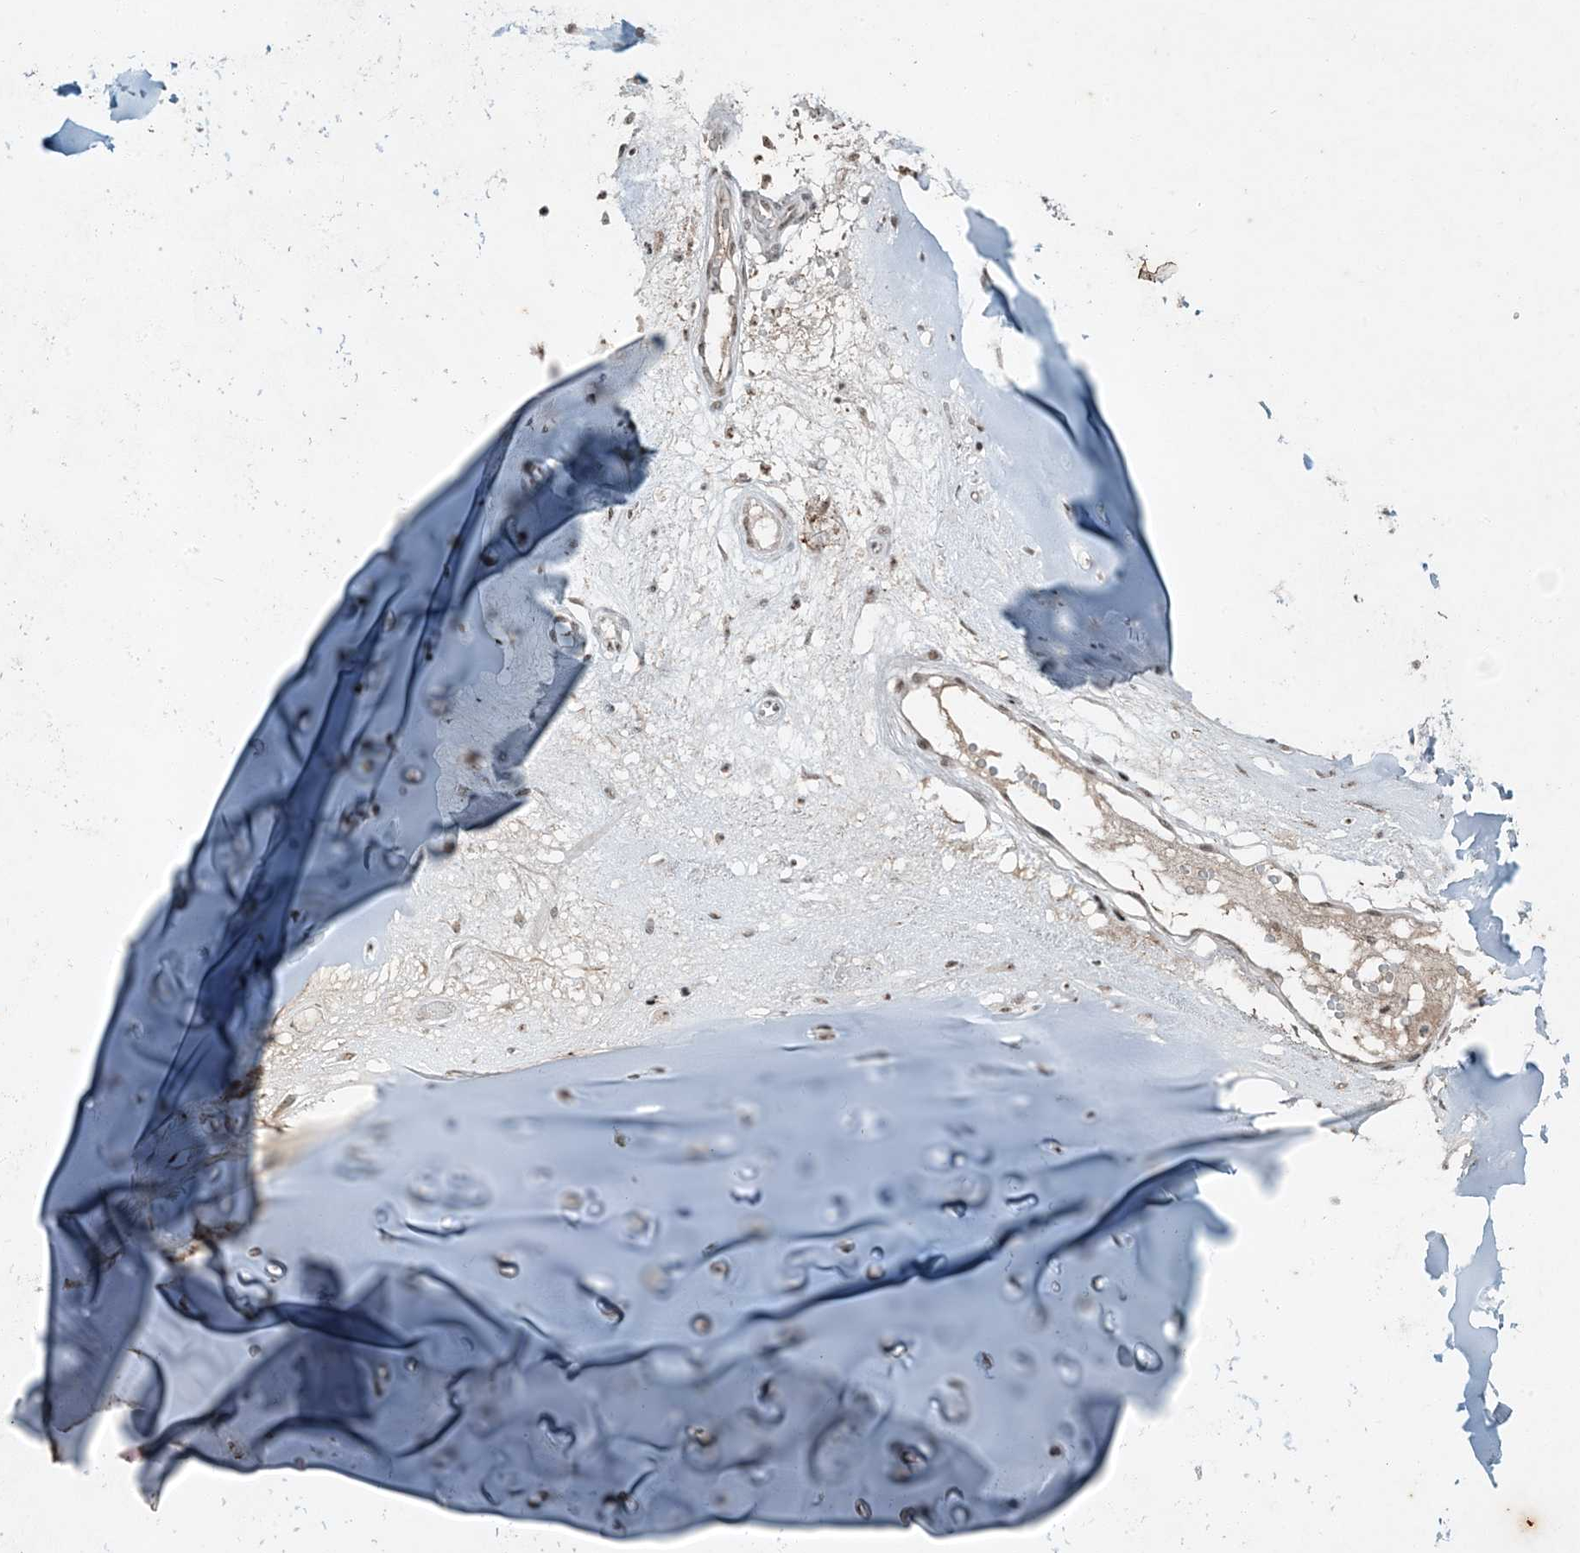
{"staining": {"intensity": "weak", "quantity": "25%-75%", "location": "cytoplasmic/membranous"}, "tissue": "adipose tissue", "cell_type": "Adipocytes", "image_type": "normal", "snomed": [{"axis": "morphology", "description": "Normal tissue, NOS"}, {"axis": "morphology", "description": "Basal cell carcinoma"}, {"axis": "topography", "description": "Cartilage tissue"}, {"axis": "topography", "description": "Nasopharynx"}, {"axis": "topography", "description": "Oral tissue"}], "caption": "High-magnification brightfield microscopy of unremarkable adipose tissue stained with DAB (brown) and counterstained with hematoxylin (blue). adipocytes exhibit weak cytoplasmic/membranous positivity is seen in approximately25%-75% of cells.", "gene": "TADA2B", "patient": {"sex": "female", "age": 77}}